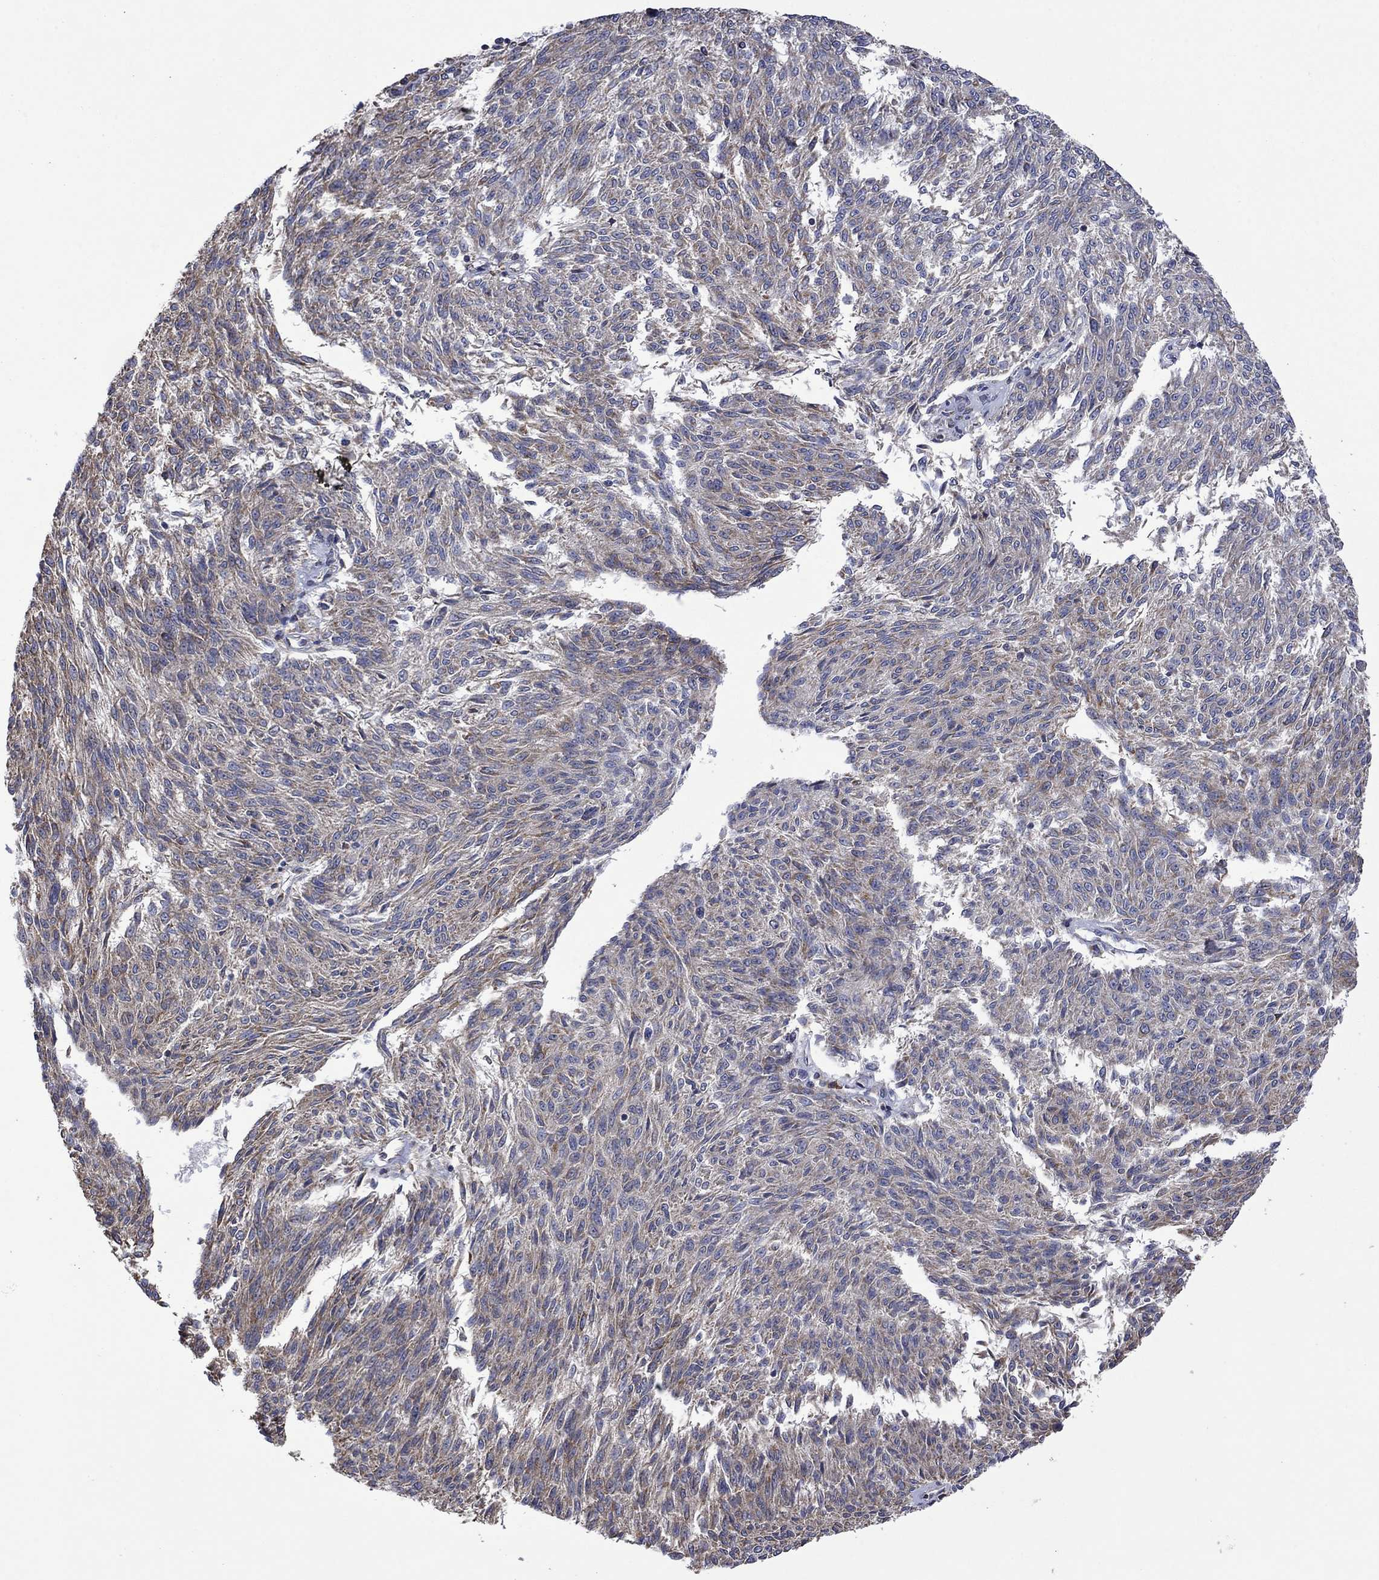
{"staining": {"intensity": "moderate", "quantity": "25%-75%", "location": "cytoplasmic/membranous"}, "tissue": "melanoma", "cell_type": "Tumor cells", "image_type": "cancer", "snomed": [{"axis": "morphology", "description": "Malignant melanoma, NOS"}, {"axis": "topography", "description": "Skin"}], "caption": "This image reveals IHC staining of malignant melanoma, with medium moderate cytoplasmic/membranous staining in about 25%-75% of tumor cells.", "gene": "FURIN", "patient": {"sex": "female", "age": 72}}